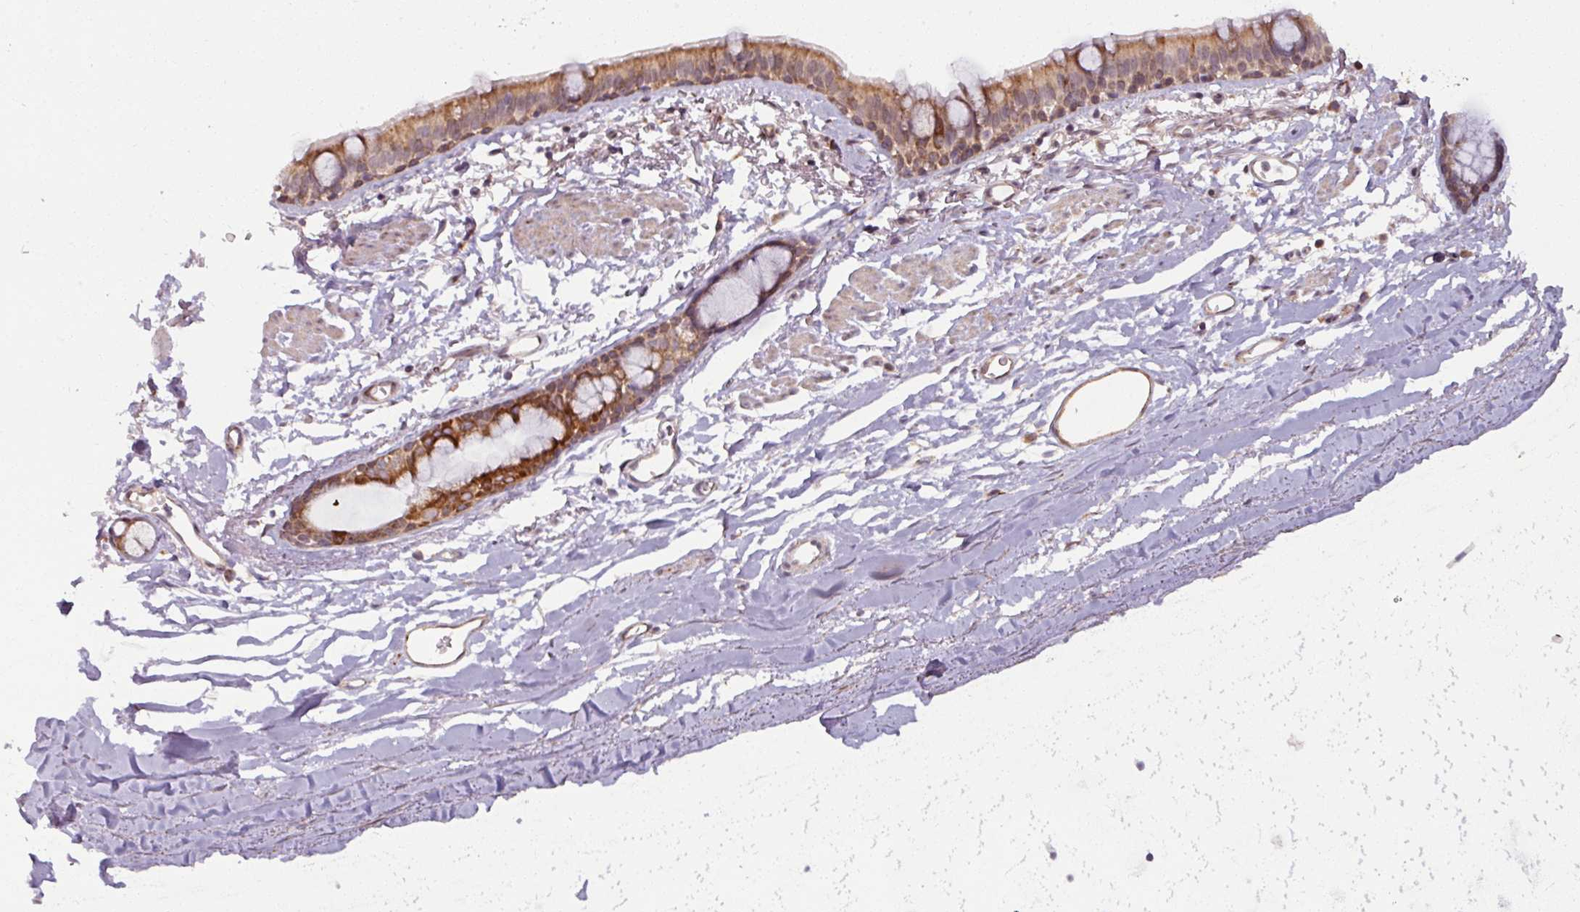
{"staining": {"intensity": "moderate", "quantity": ">75%", "location": "cytoplasmic/membranous"}, "tissue": "bronchus", "cell_type": "Respiratory epithelial cells", "image_type": "normal", "snomed": [{"axis": "morphology", "description": "Normal tissue, NOS"}, {"axis": "topography", "description": "Bronchus"}], "caption": "Immunohistochemistry image of benign bronchus: bronchus stained using IHC displays medium levels of moderate protein expression localized specifically in the cytoplasmic/membranous of respiratory epithelial cells, appearing as a cytoplasmic/membranous brown color.", "gene": "MAGT1", "patient": {"sex": "male", "age": 67}}